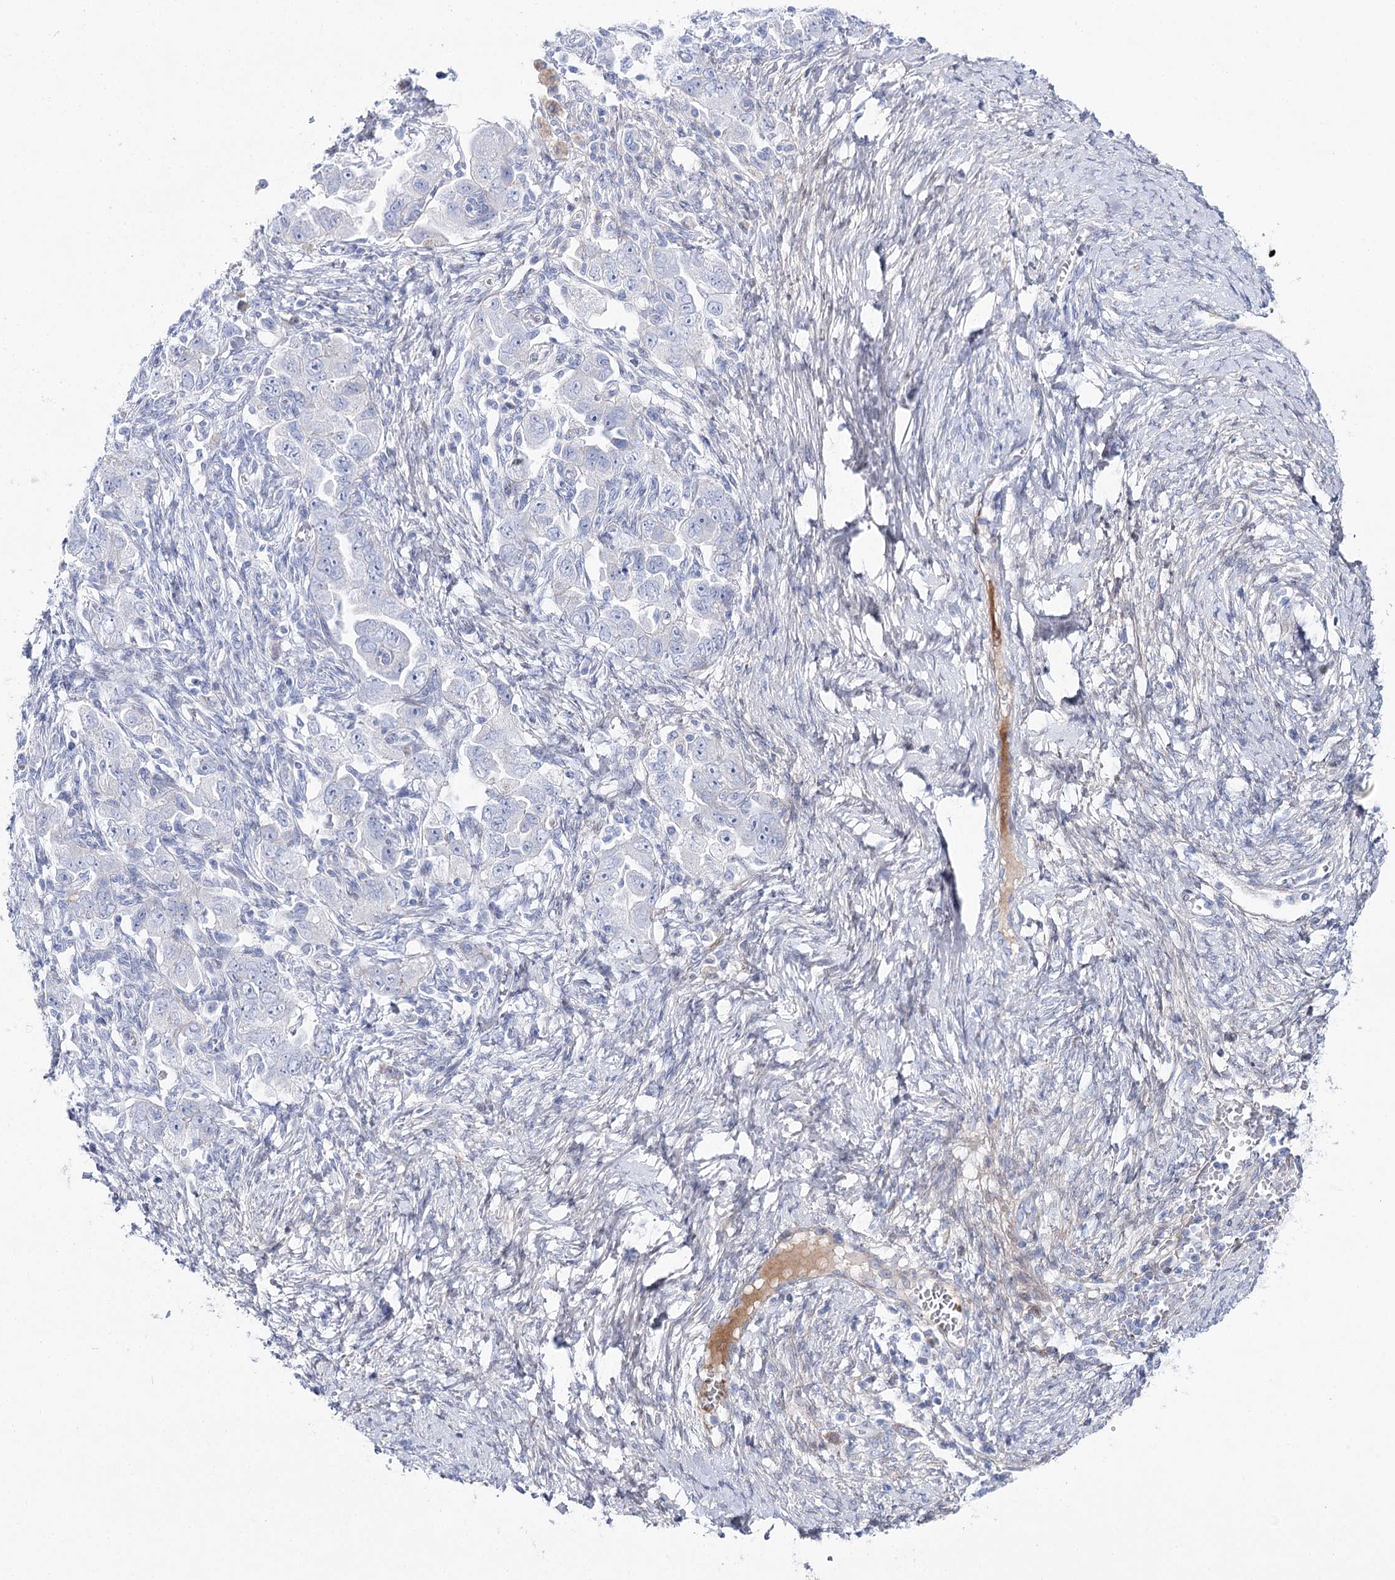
{"staining": {"intensity": "weak", "quantity": "<25%", "location": "cytoplasmic/membranous"}, "tissue": "ovarian cancer", "cell_type": "Tumor cells", "image_type": "cancer", "snomed": [{"axis": "morphology", "description": "Carcinoma, NOS"}, {"axis": "morphology", "description": "Cystadenocarcinoma, serous, NOS"}, {"axis": "topography", "description": "Ovary"}], "caption": "Ovarian cancer (carcinoma) stained for a protein using IHC shows no positivity tumor cells.", "gene": "ANKRD23", "patient": {"sex": "female", "age": 69}}